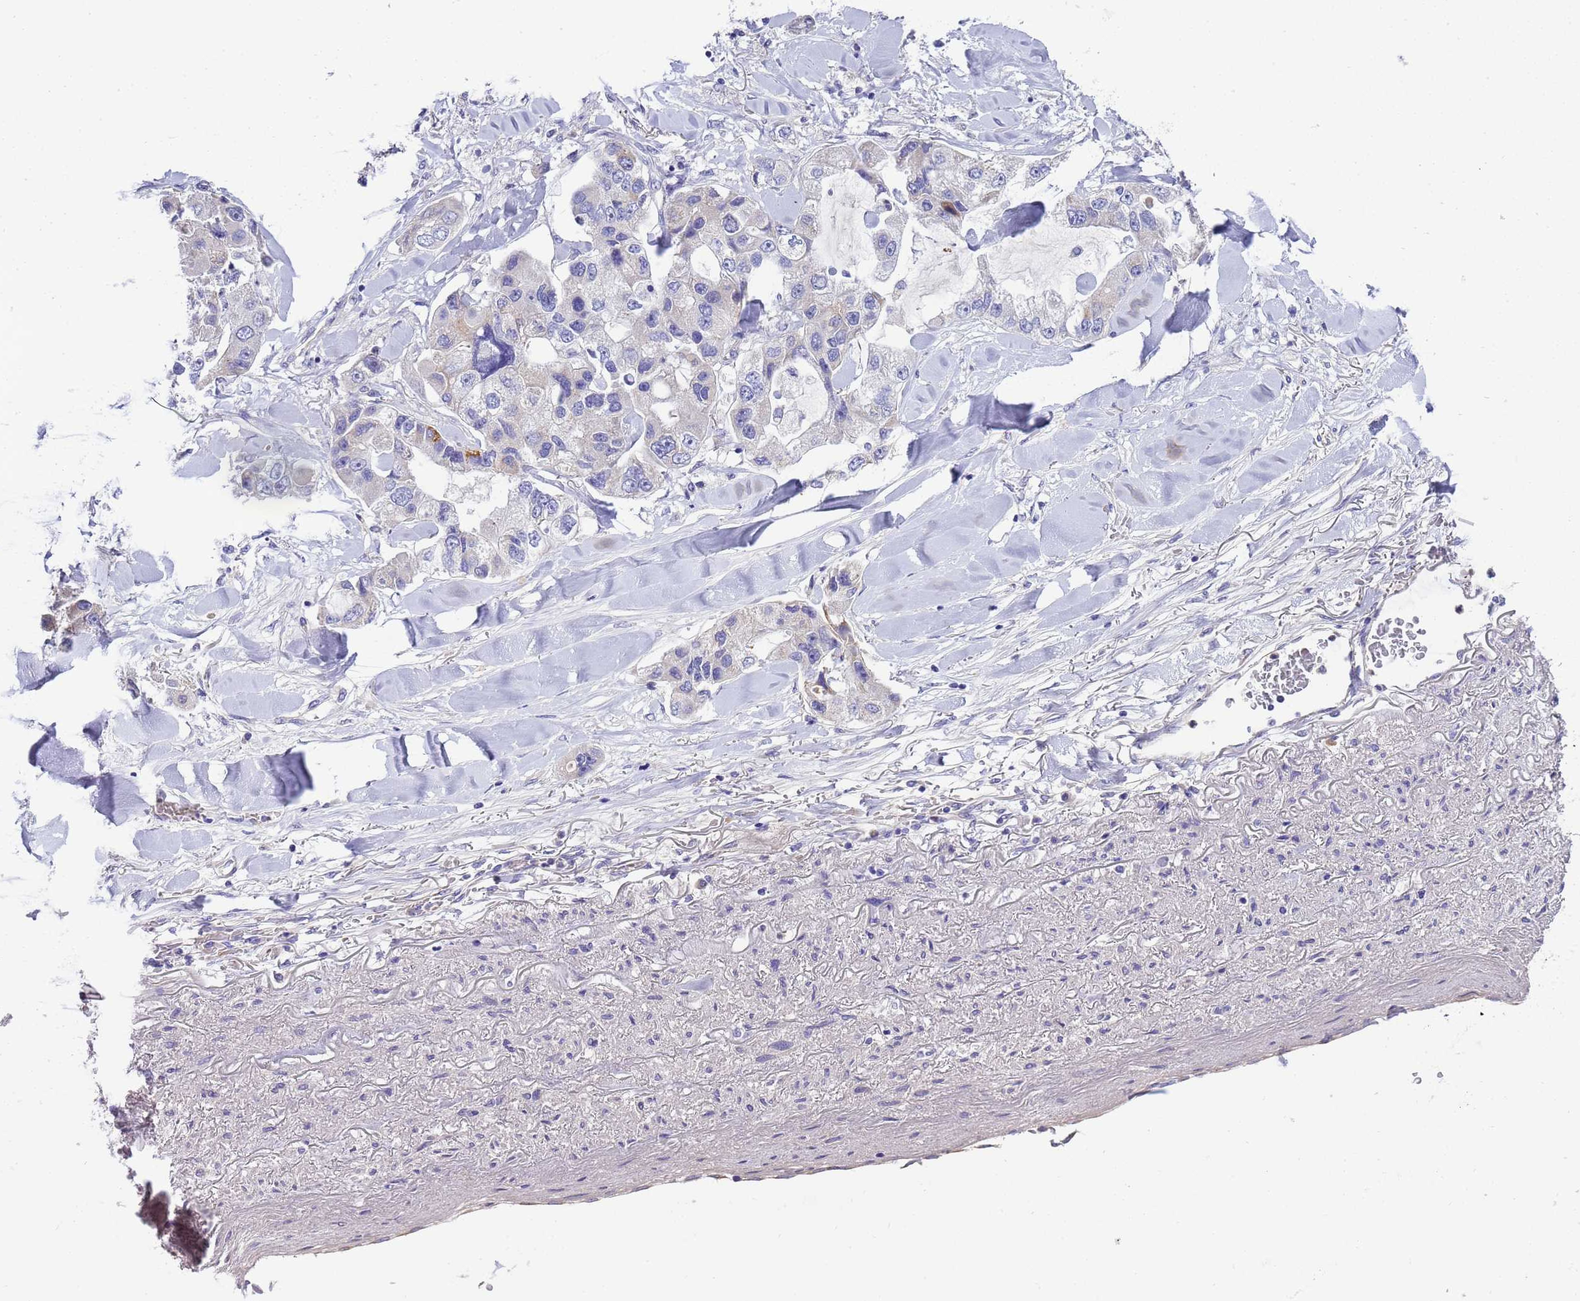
{"staining": {"intensity": "negative", "quantity": "none", "location": "none"}, "tissue": "lung cancer", "cell_type": "Tumor cells", "image_type": "cancer", "snomed": [{"axis": "morphology", "description": "Adenocarcinoma, NOS"}, {"axis": "topography", "description": "Lung"}], "caption": "This is an immunohistochemistry (IHC) micrograph of lung adenocarcinoma. There is no positivity in tumor cells.", "gene": "RIPPLY2", "patient": {"sex": "female", "age": 54}}